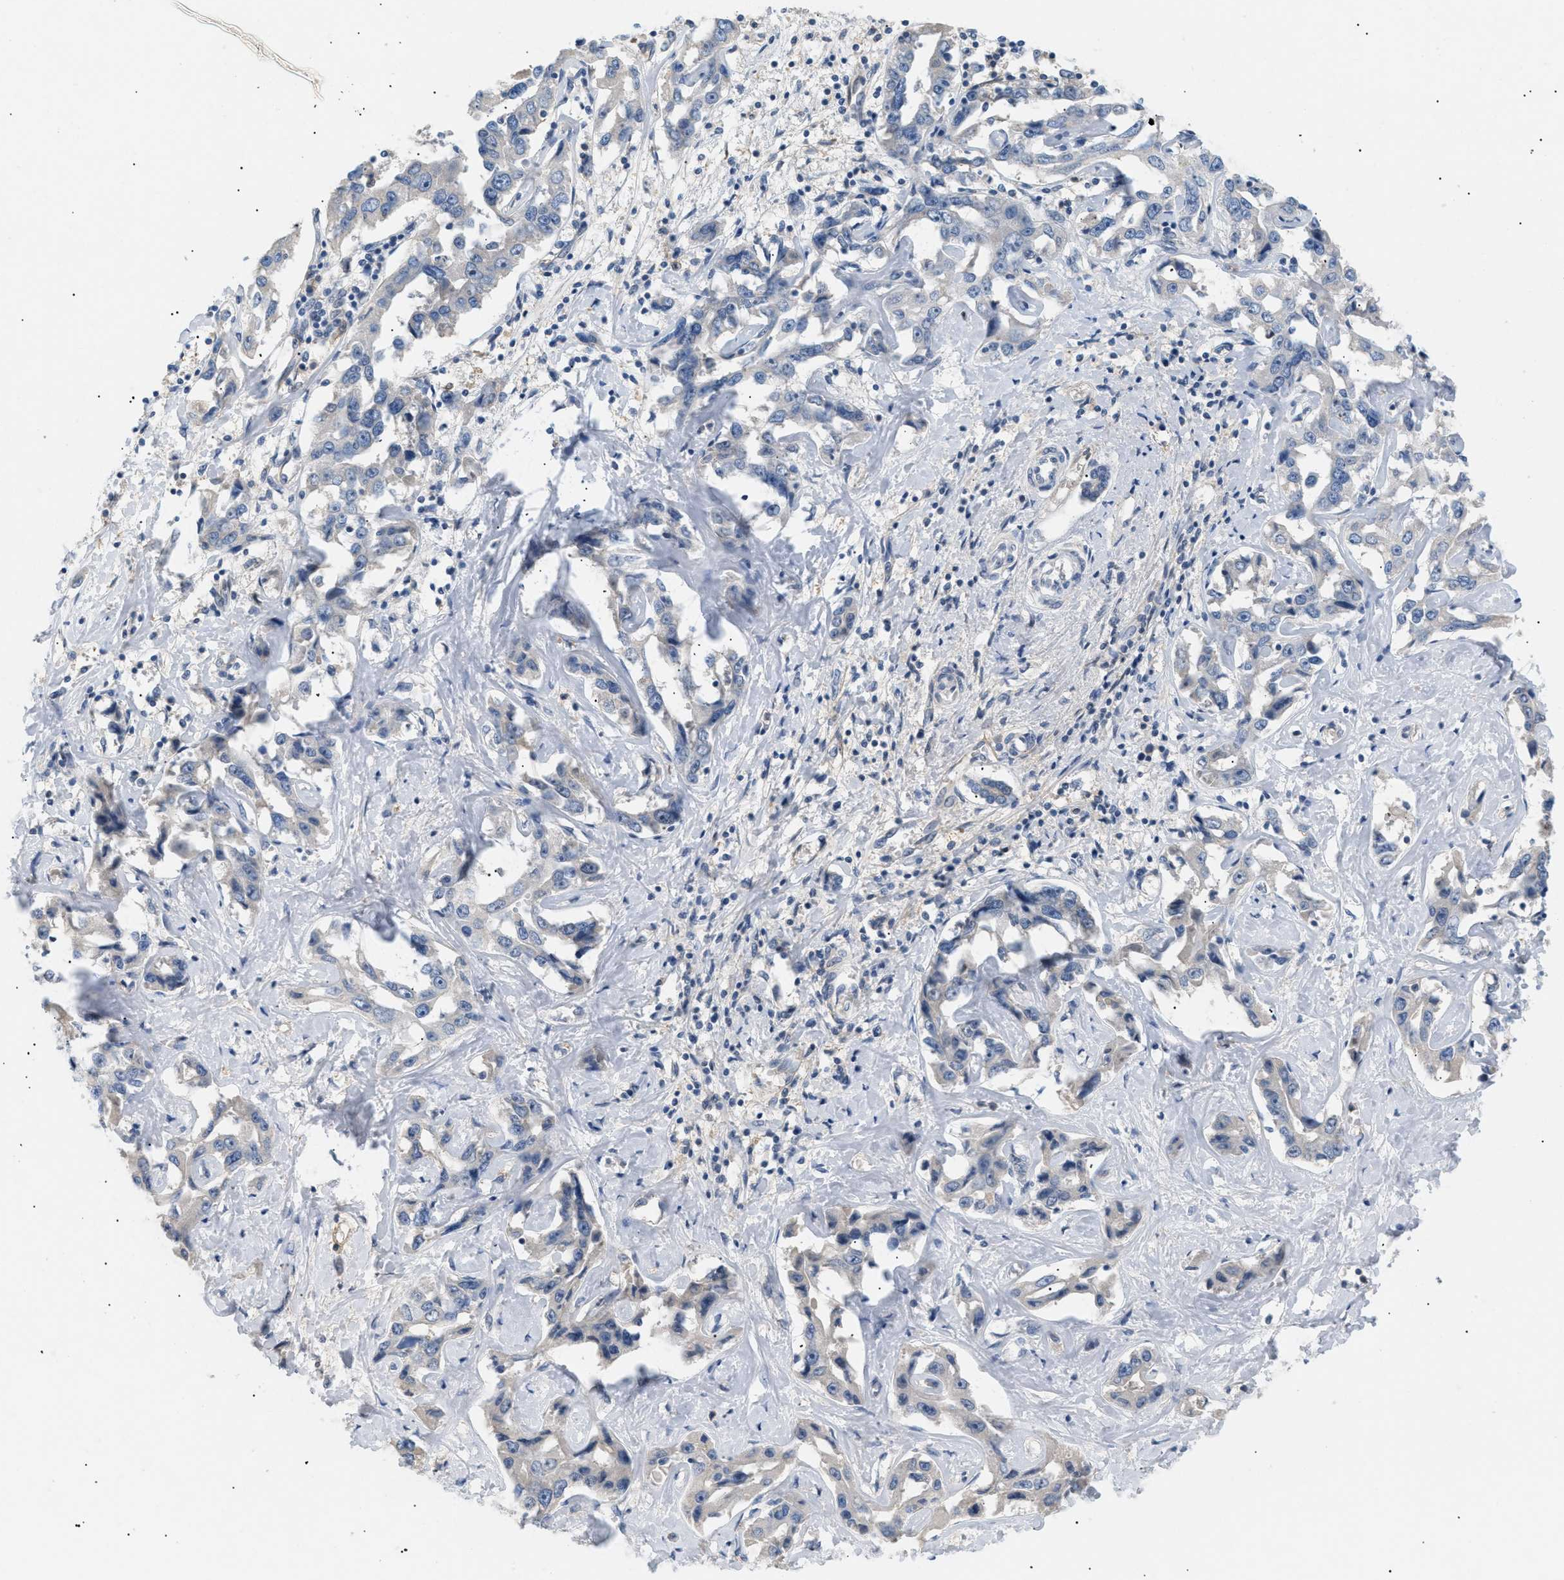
{"staining": {"intensity": "negative", "quantity": "none", "location": "none"}, "tissue": "liver cancer", "cell_type": "Tumor cells", "image_type": "cancer", "snomed": [{"axis": "morphology", "description": "Cholangiocarcinoma"}, {"axis": "topography", "description": "Liver"}], "caption": "IHC image of human liver cancer (cholangiocarcinoma) stained for a protein (brown), which exhibits no staining in tumor cells. (Brightfield microscopy of DAB immunohistochemistry at high magnification).", "gene": "FARS2", "patient": {"sex": "male", "age": 59}}